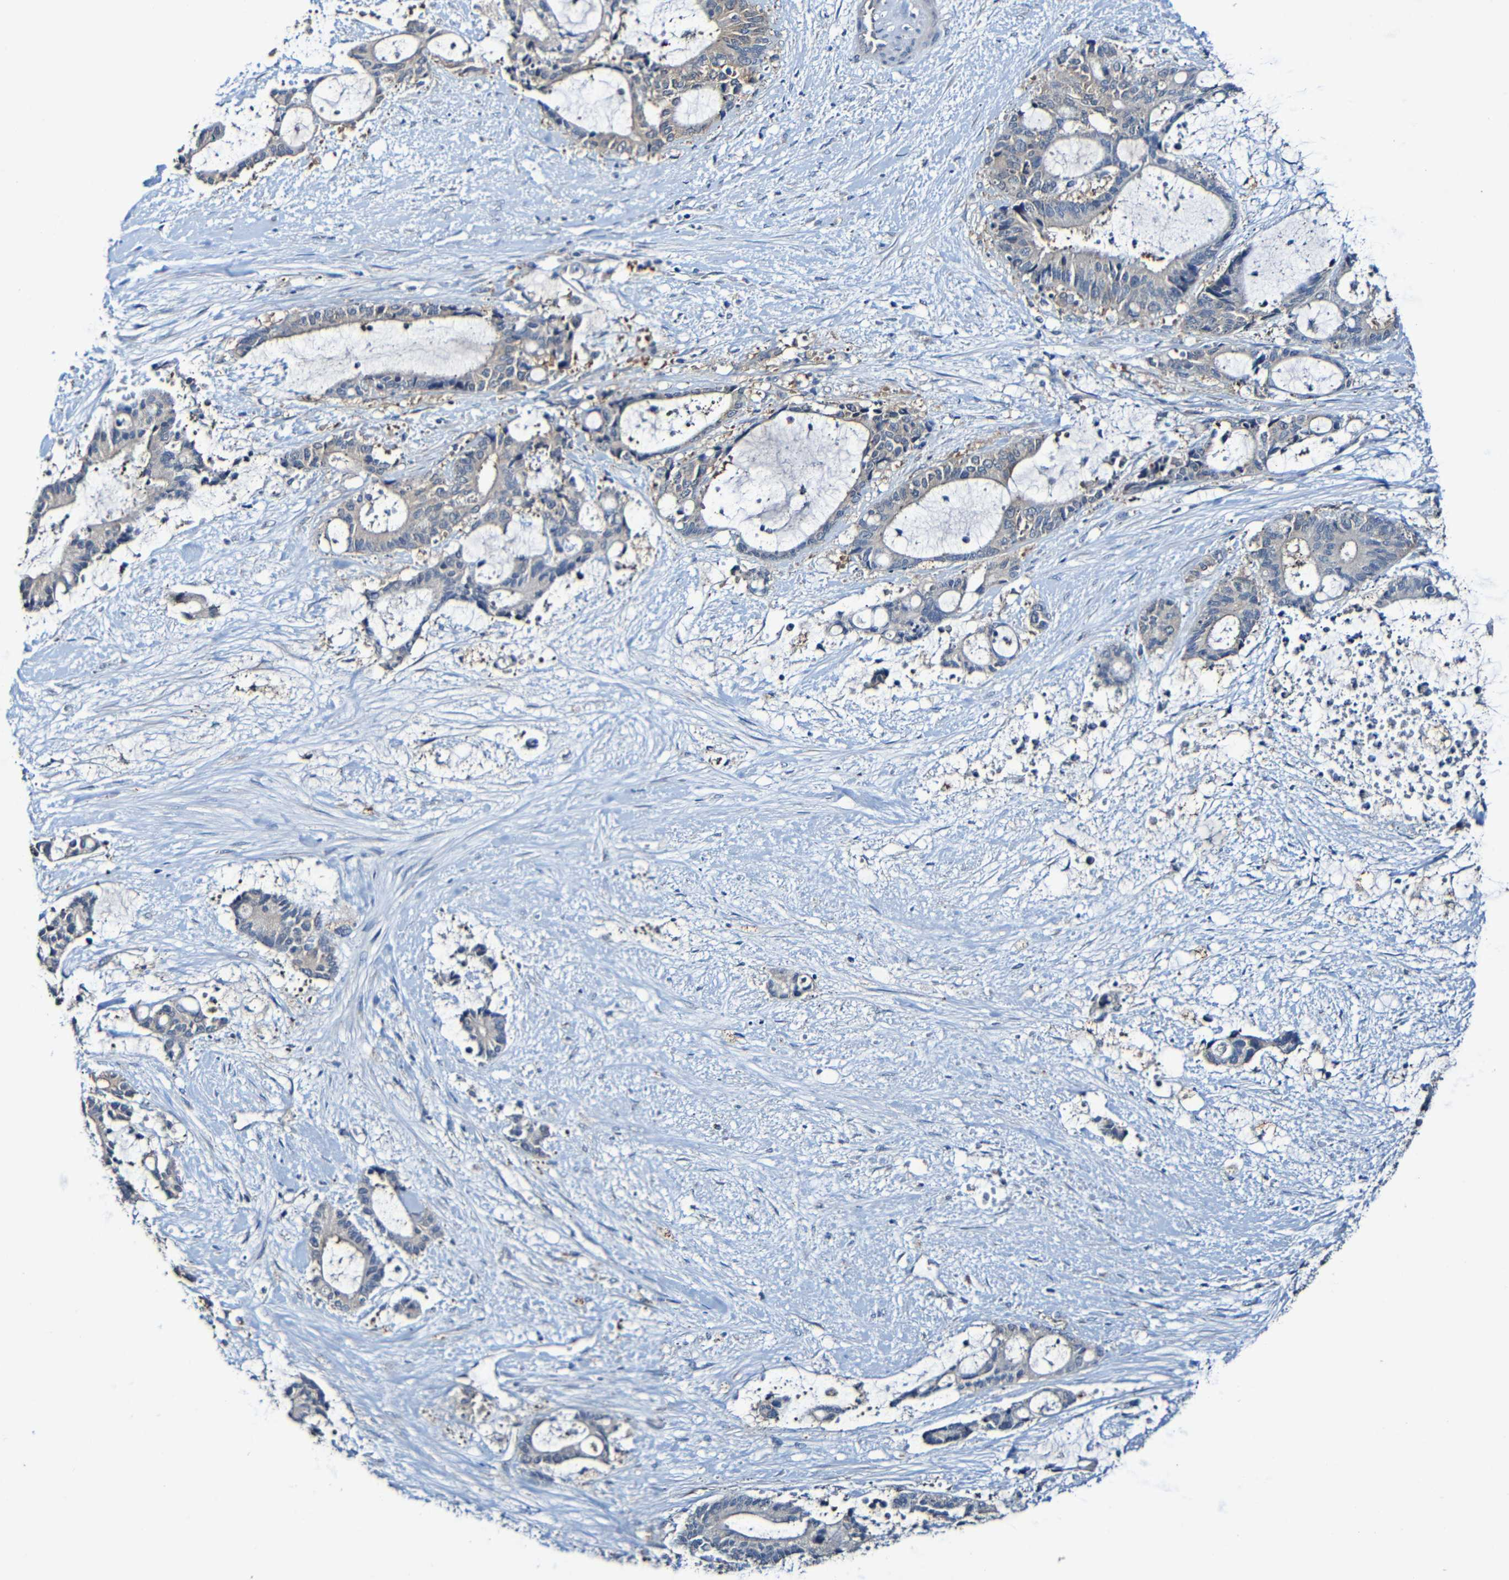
{"staining": {"intensity": "weak", "quantity": "<25%", "location": "cytoplasmic/membranous"}, "tissue": "liver cancer", "cell_type": "Tumor cells", "image_type": "cancer", "snomed": [{"axis": "morphology", "description": "Normal tissue, NOS"}, {"axis": "morphology", "description": "Cholangiocarcinoma"}, {"axis": "topography", "description": "Liver"}, {"axis": "topography", "description": "Peripheral nerve tissue"}], "caption": "An immunohistochemistry (IHC) photomicrograph of liver cholangiocarcinoma is shown. There is no staining in tumor cells of liver cholangiocarcinoma.", "gene": "LRRC70", "patient": {"sex": "female", "age": 73}}